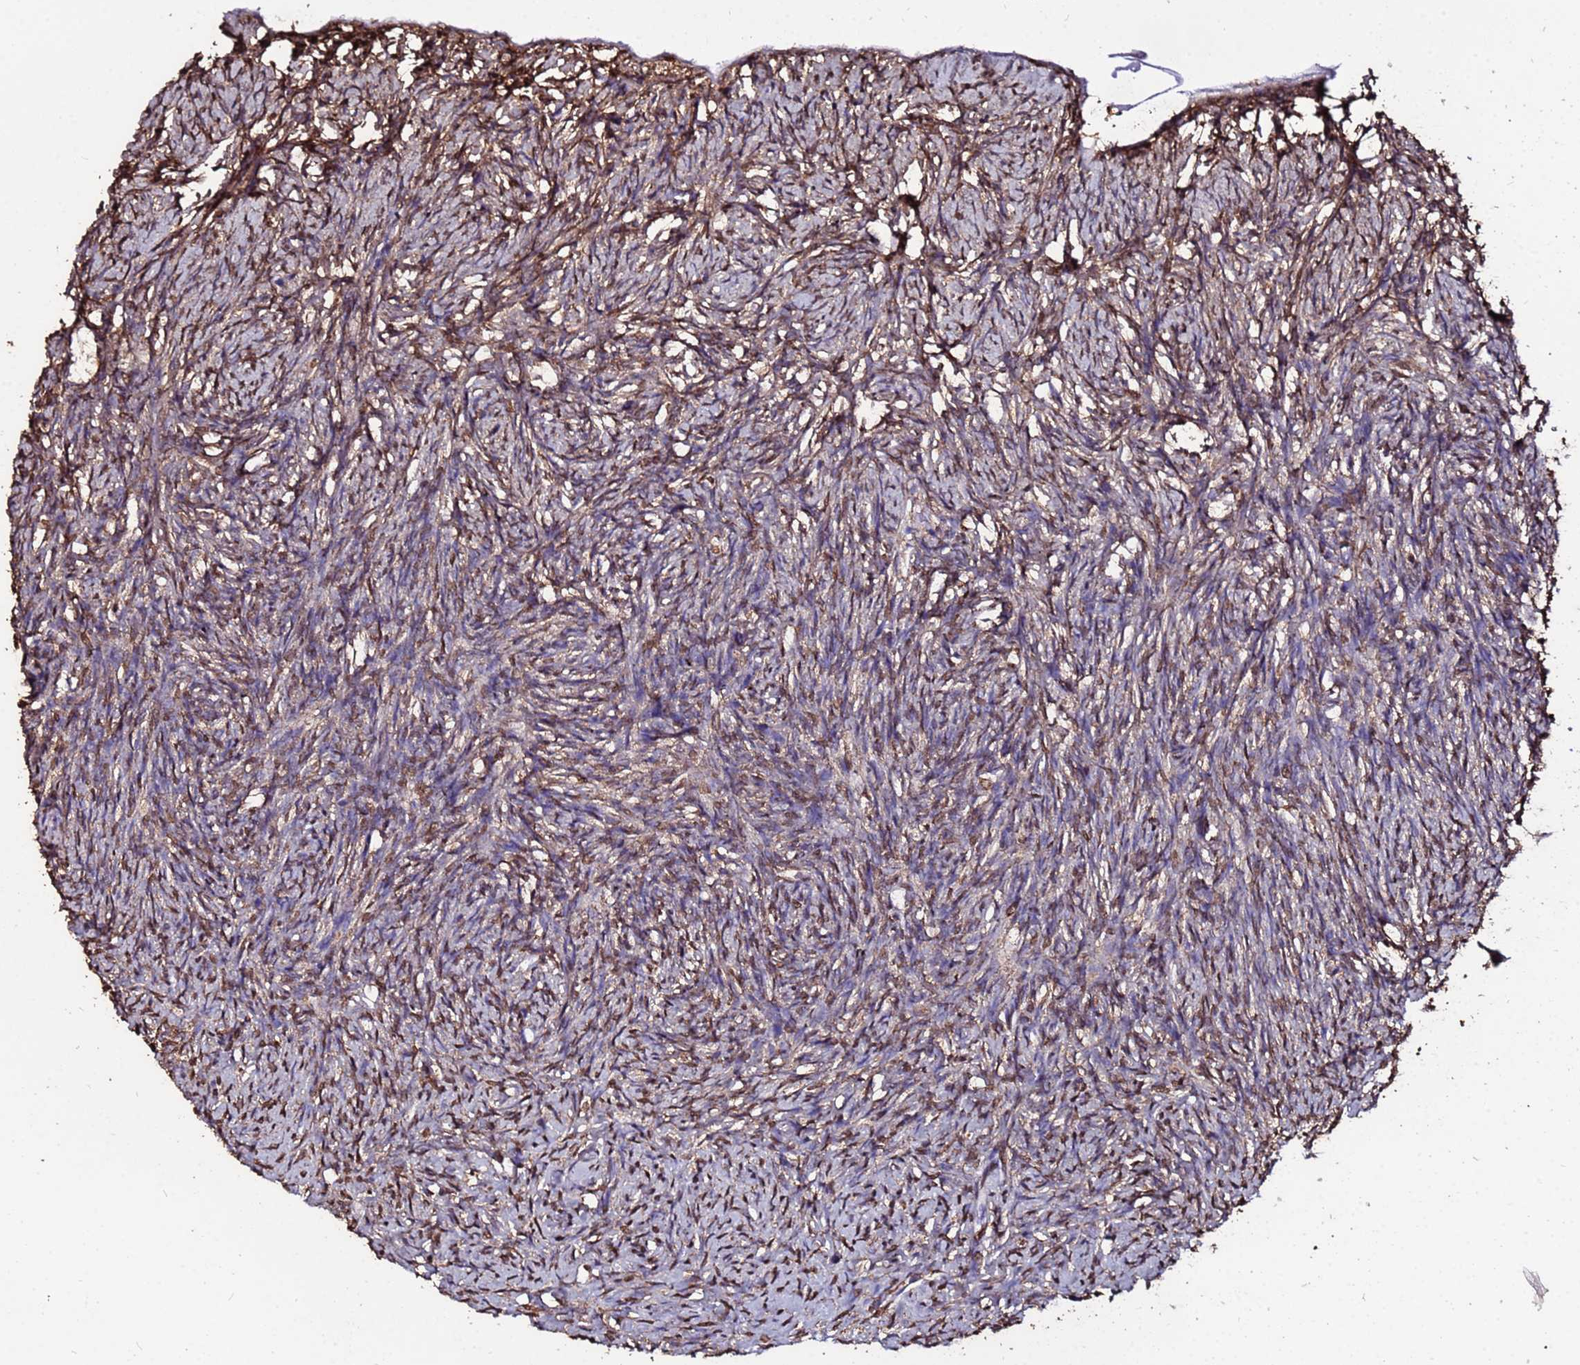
{"staining": {"intensity": "moderate", "quantity": ">75%", "location": "nuclear"}, "tissue": "ovary", "cell_type": "Follicle cells", "image_type": "normal", "snomed": [{"axis": "morphology", "description": "Normal tissue, NOS"}, {"axis": "topography", "description": "Ovary"}], "caption": "A histopathology image of ovary stained for a protein displays moderate nuclear brown staining in follicle cells.", "gene": "TRIP6", "patient": {"sex": "female", "age": 51}}